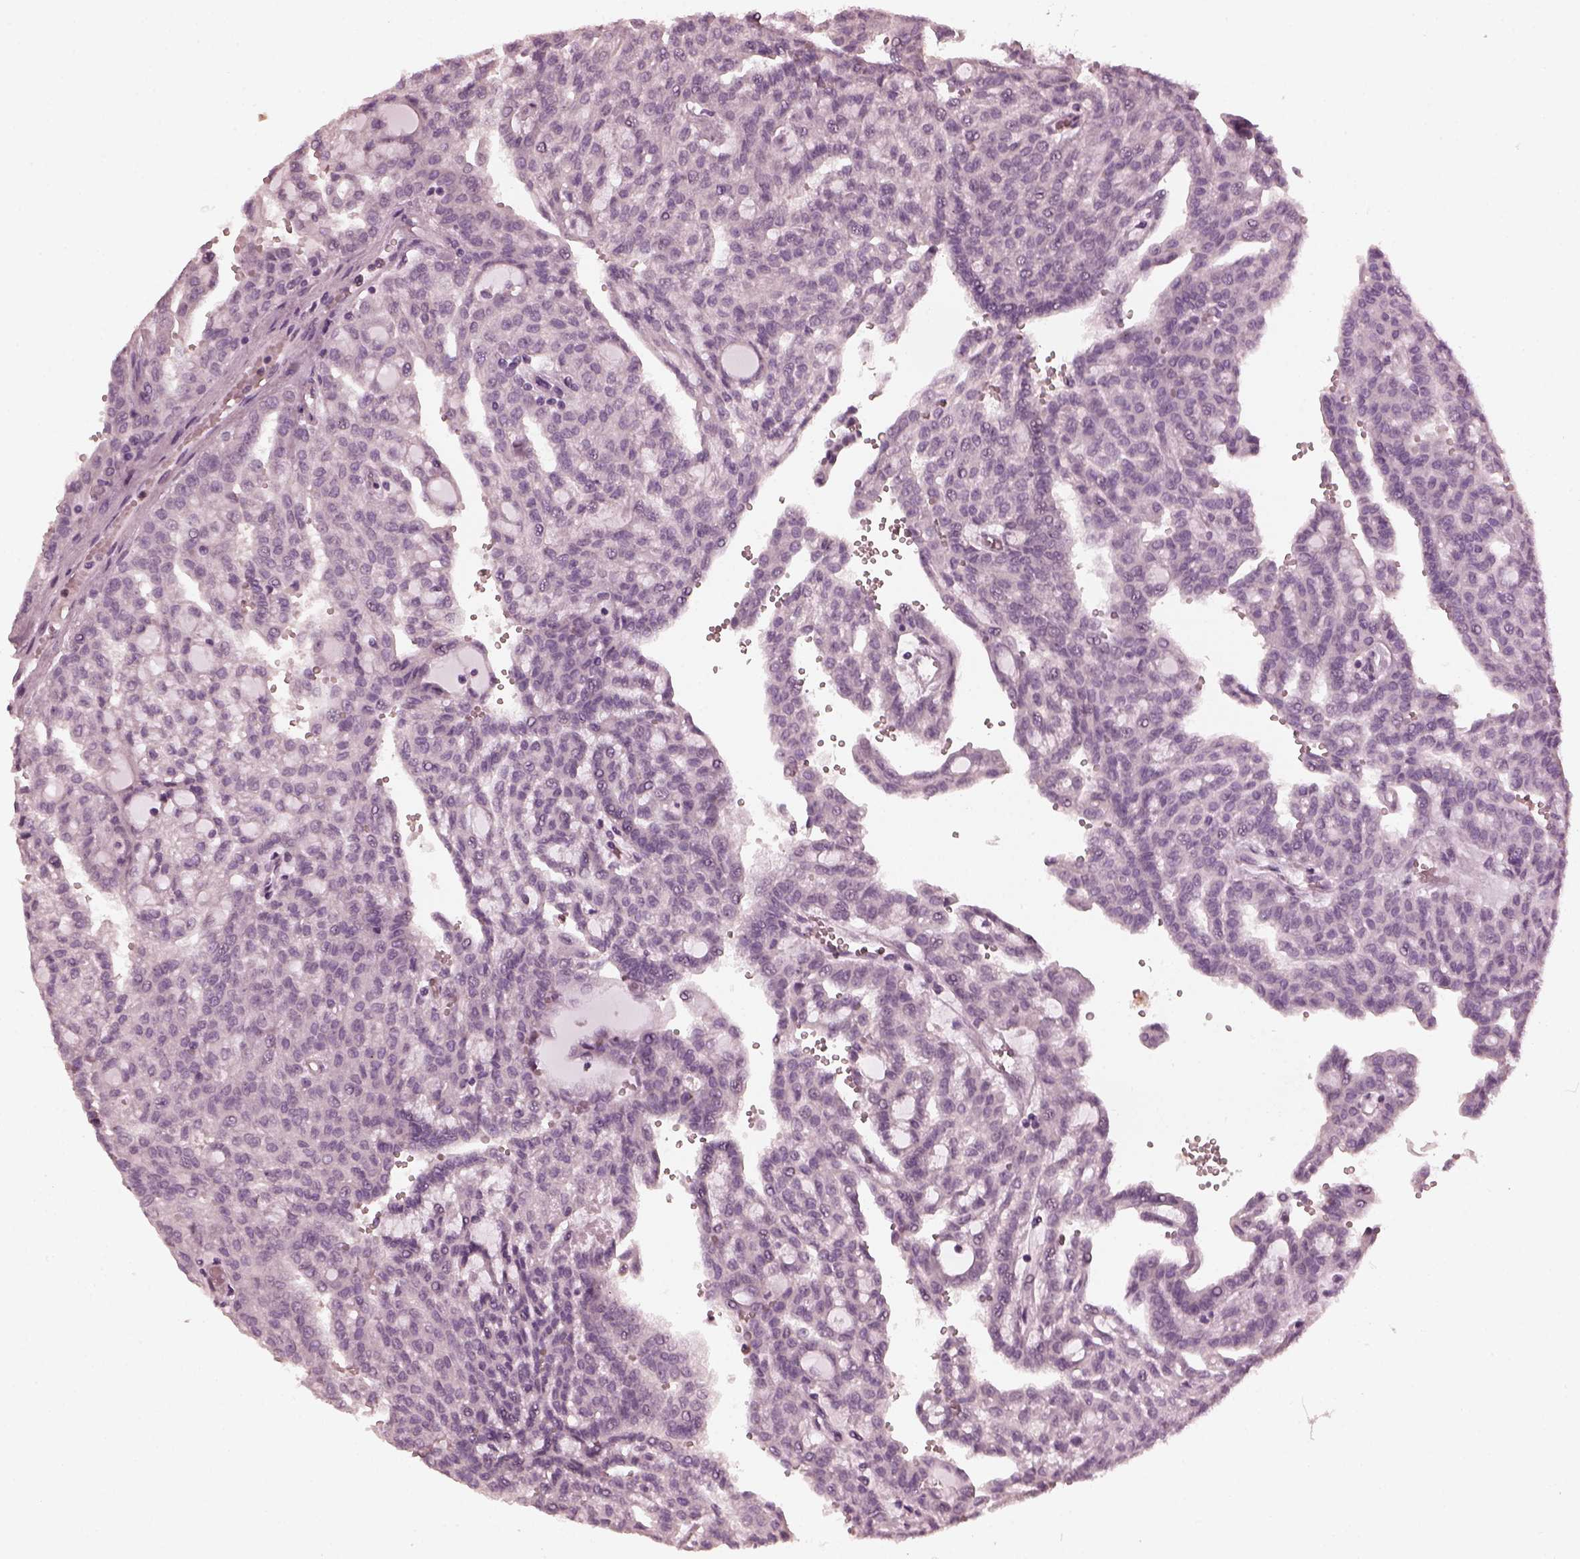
{"staining": {"intensity": "negative", "quantity": "none", "location": "none"}, "tissue": "renal cancer", "cell_type": "Tumor cells", "image_type": "cancer", "snomed": [{"axis": "morphology", "description": "Adenocarcinoma, NOS"}, {"axis": "topography", "description": "Kidney"}], "caption": "Tumor cells show no significant protein expression in renal cancer.", "gene": "CCDC170", "patient": {"sex": "male", "age": 63}}